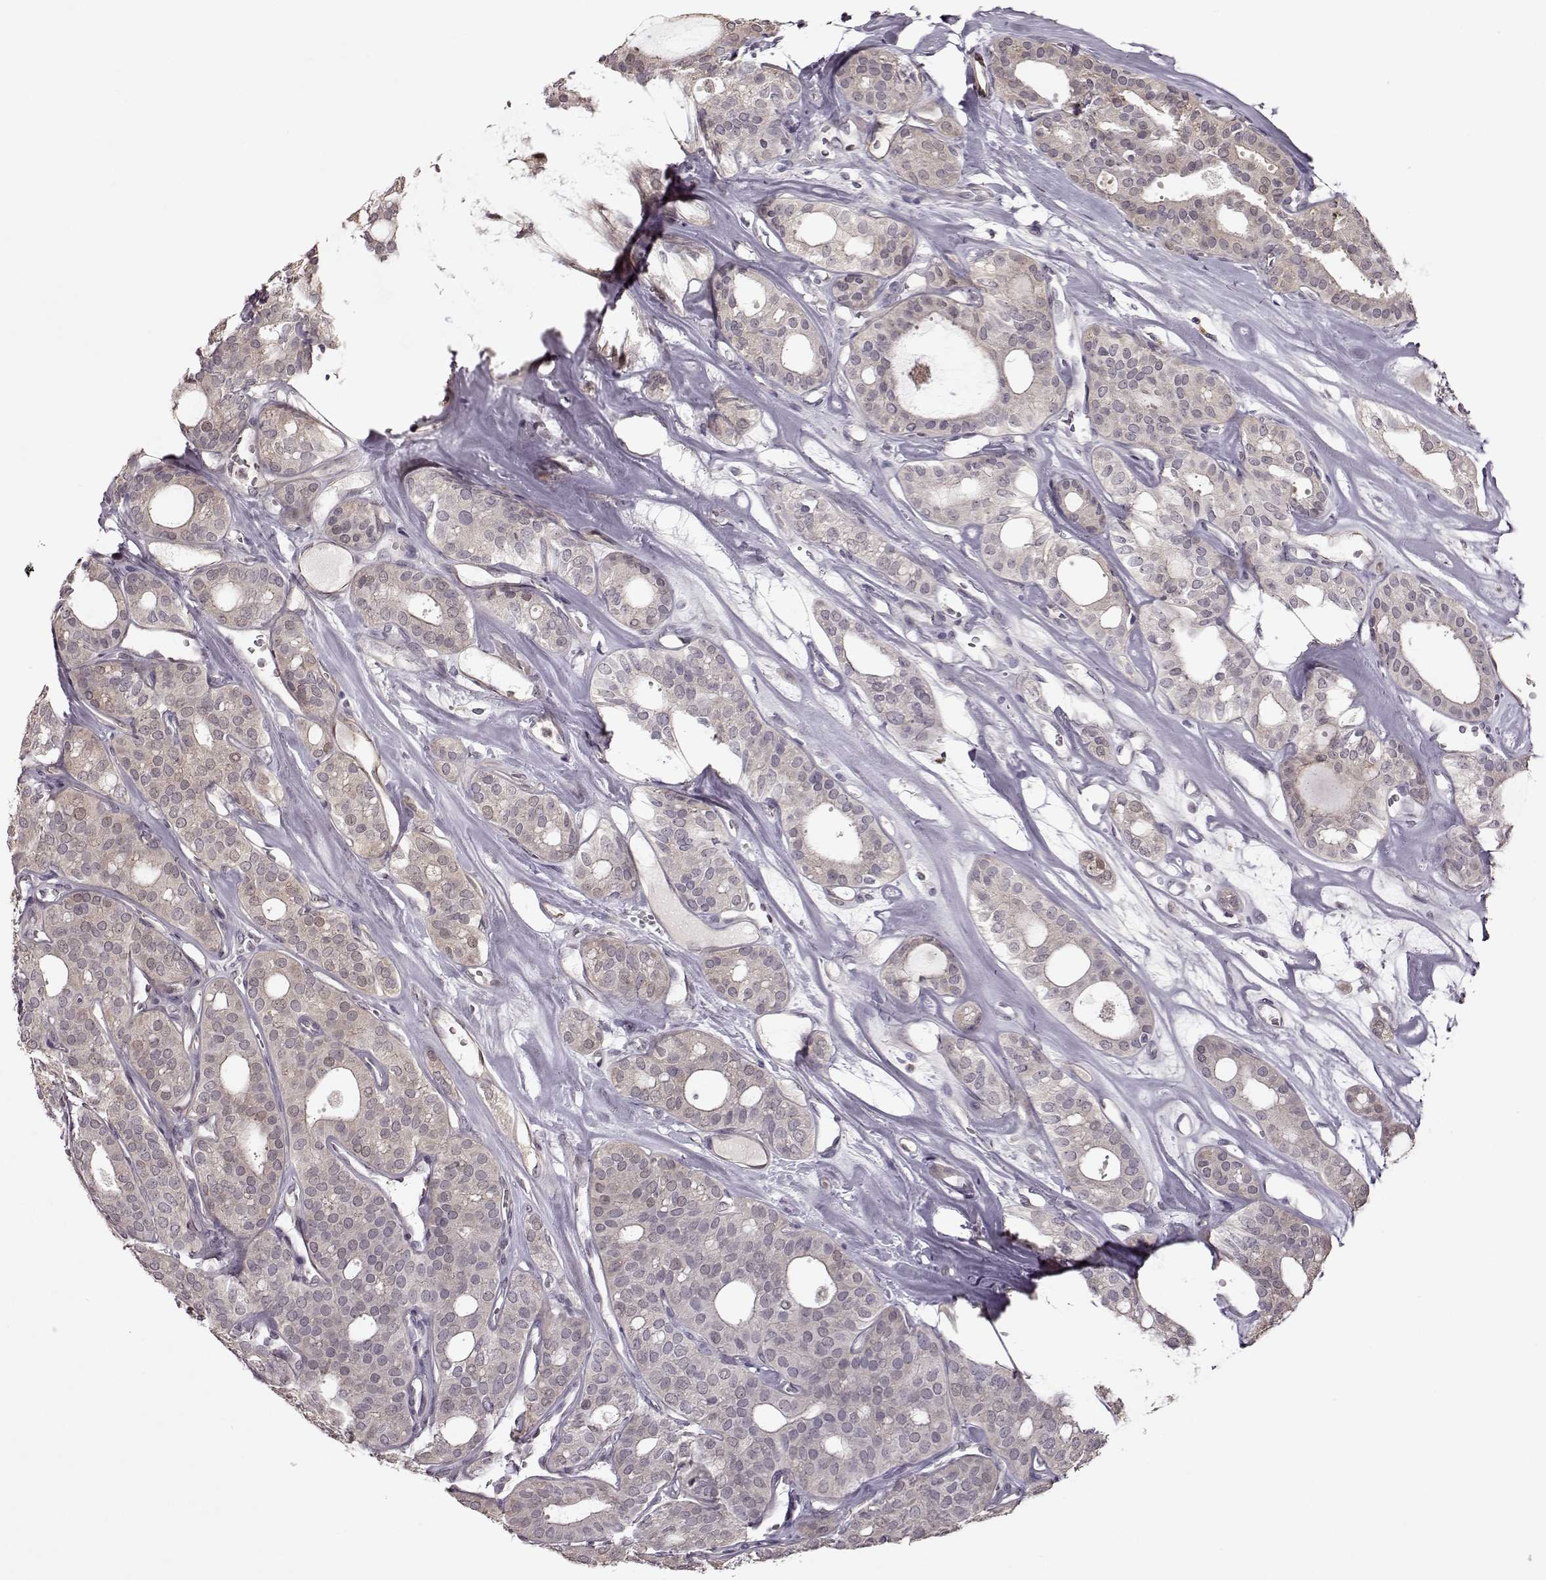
{"staining": {"intensity": "negative", "quantity": "none", "location": "none"}, "tissue": "thyroid cancer", "cell_type": "Tumor cells", "image_type": "cancer", "snomed": [{"axis": "morphology", "description": "Follicular adenoma carcinoma, NOS"}, {"axis": "topography", "description": "Thyroid gland"}], "caption": "Tumor cells are negative for brown protein staining in thyroid cancer.", "gene": "CRB1", "patient": {"sex": "male", "age": 75}}